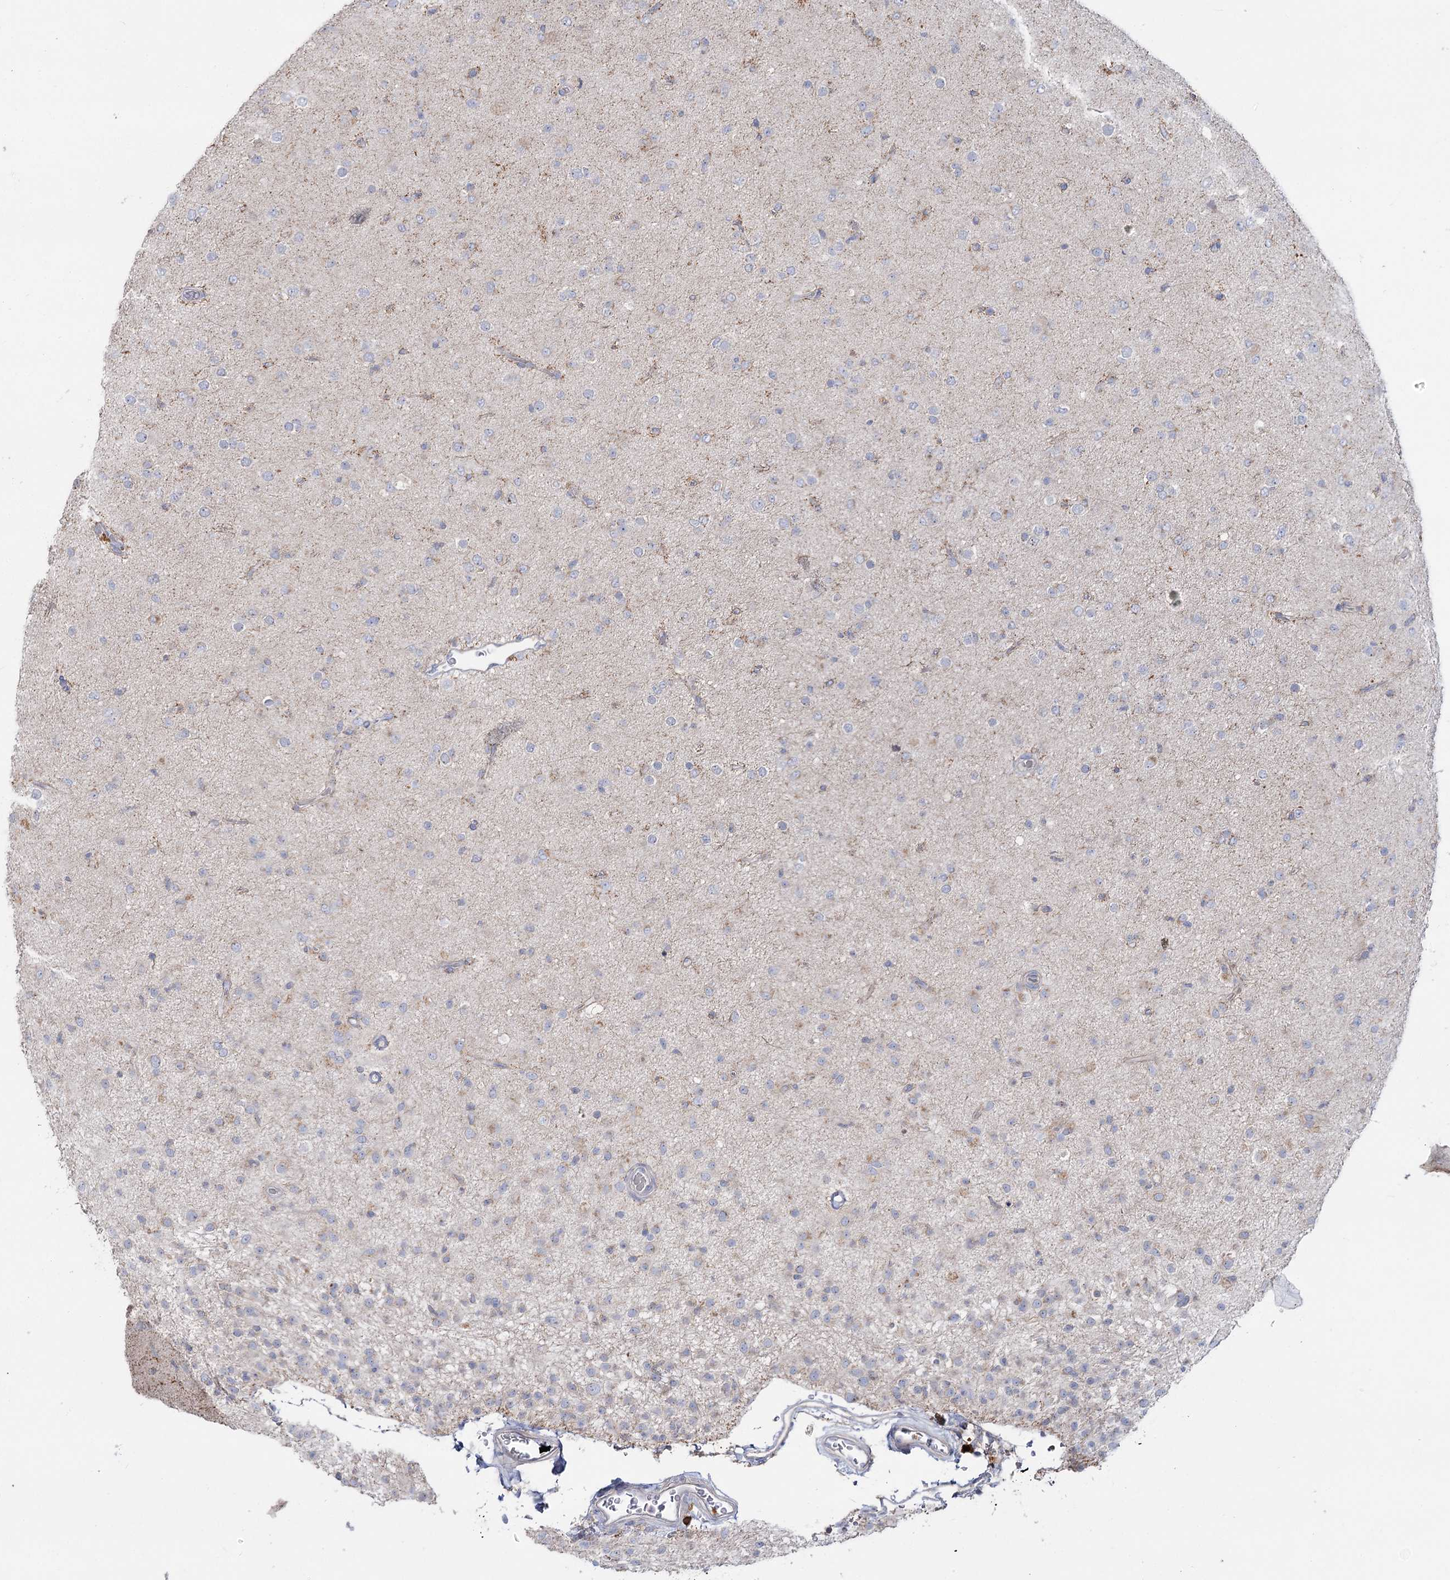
{"staining": {"intensity": "negative", "quantity": "none", "location": "none"}, "tissue": "glioma", "cell_type": "Tumor cells", "image_type": "cancer", "snomed": [{"axis": "morphology", "description": "Glioma, malignant, Low grade"}, {"axis": "topography", "description": "Brain"}], "caption": "Immunohistochemical staining of human glioma reveals no significant staining in tumor cells.", "gene": "TMEM187", "patient": {"sex": "male", "age": 65}}